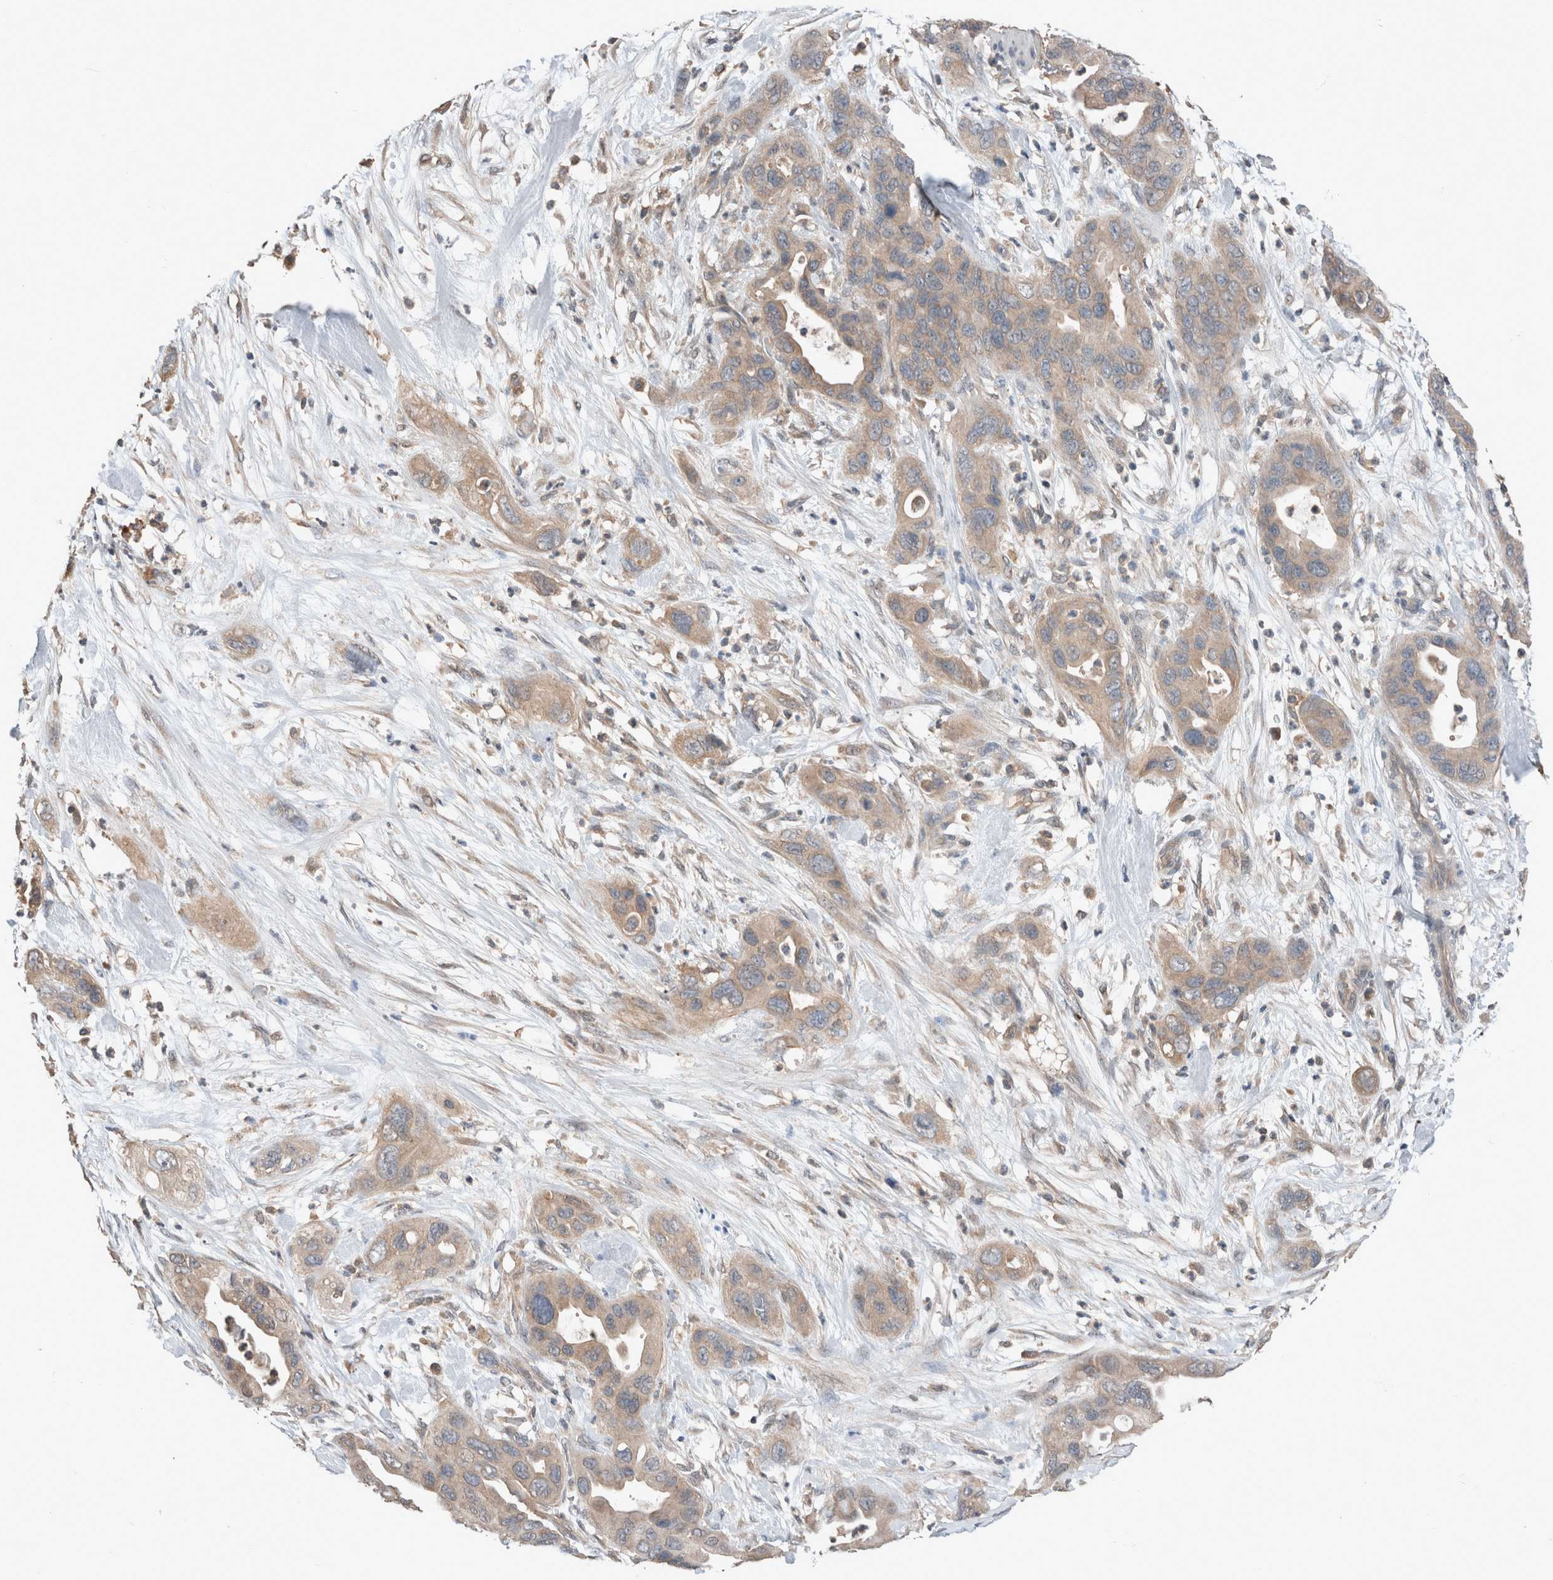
{"staining": {"intensity": "weak", "quantity": ">75%", "location": "cytoplasmic/membranous"}, "tissue": "pancreatic cancer", "cell_type": "Tumor cells", "image_type": "cancer", "snomed": [{"axis": "morphology", "description": "Adenocarcinoma, NOS"}, {"axis": "topography", "description": "Pancreas"}], "caption": "The immunohistochemical stain highlights weak cytoplasmic/membranous positivity in tumor cells of pancreatic cancer (adenocarcinoma) tissue. The staining was performed using DAB, with brown indicating positive protein expression. Nuclei are stained blue with hematoxylin.", "gene": "ERAP2", "patient": {"sex": "female", "age": 71}}